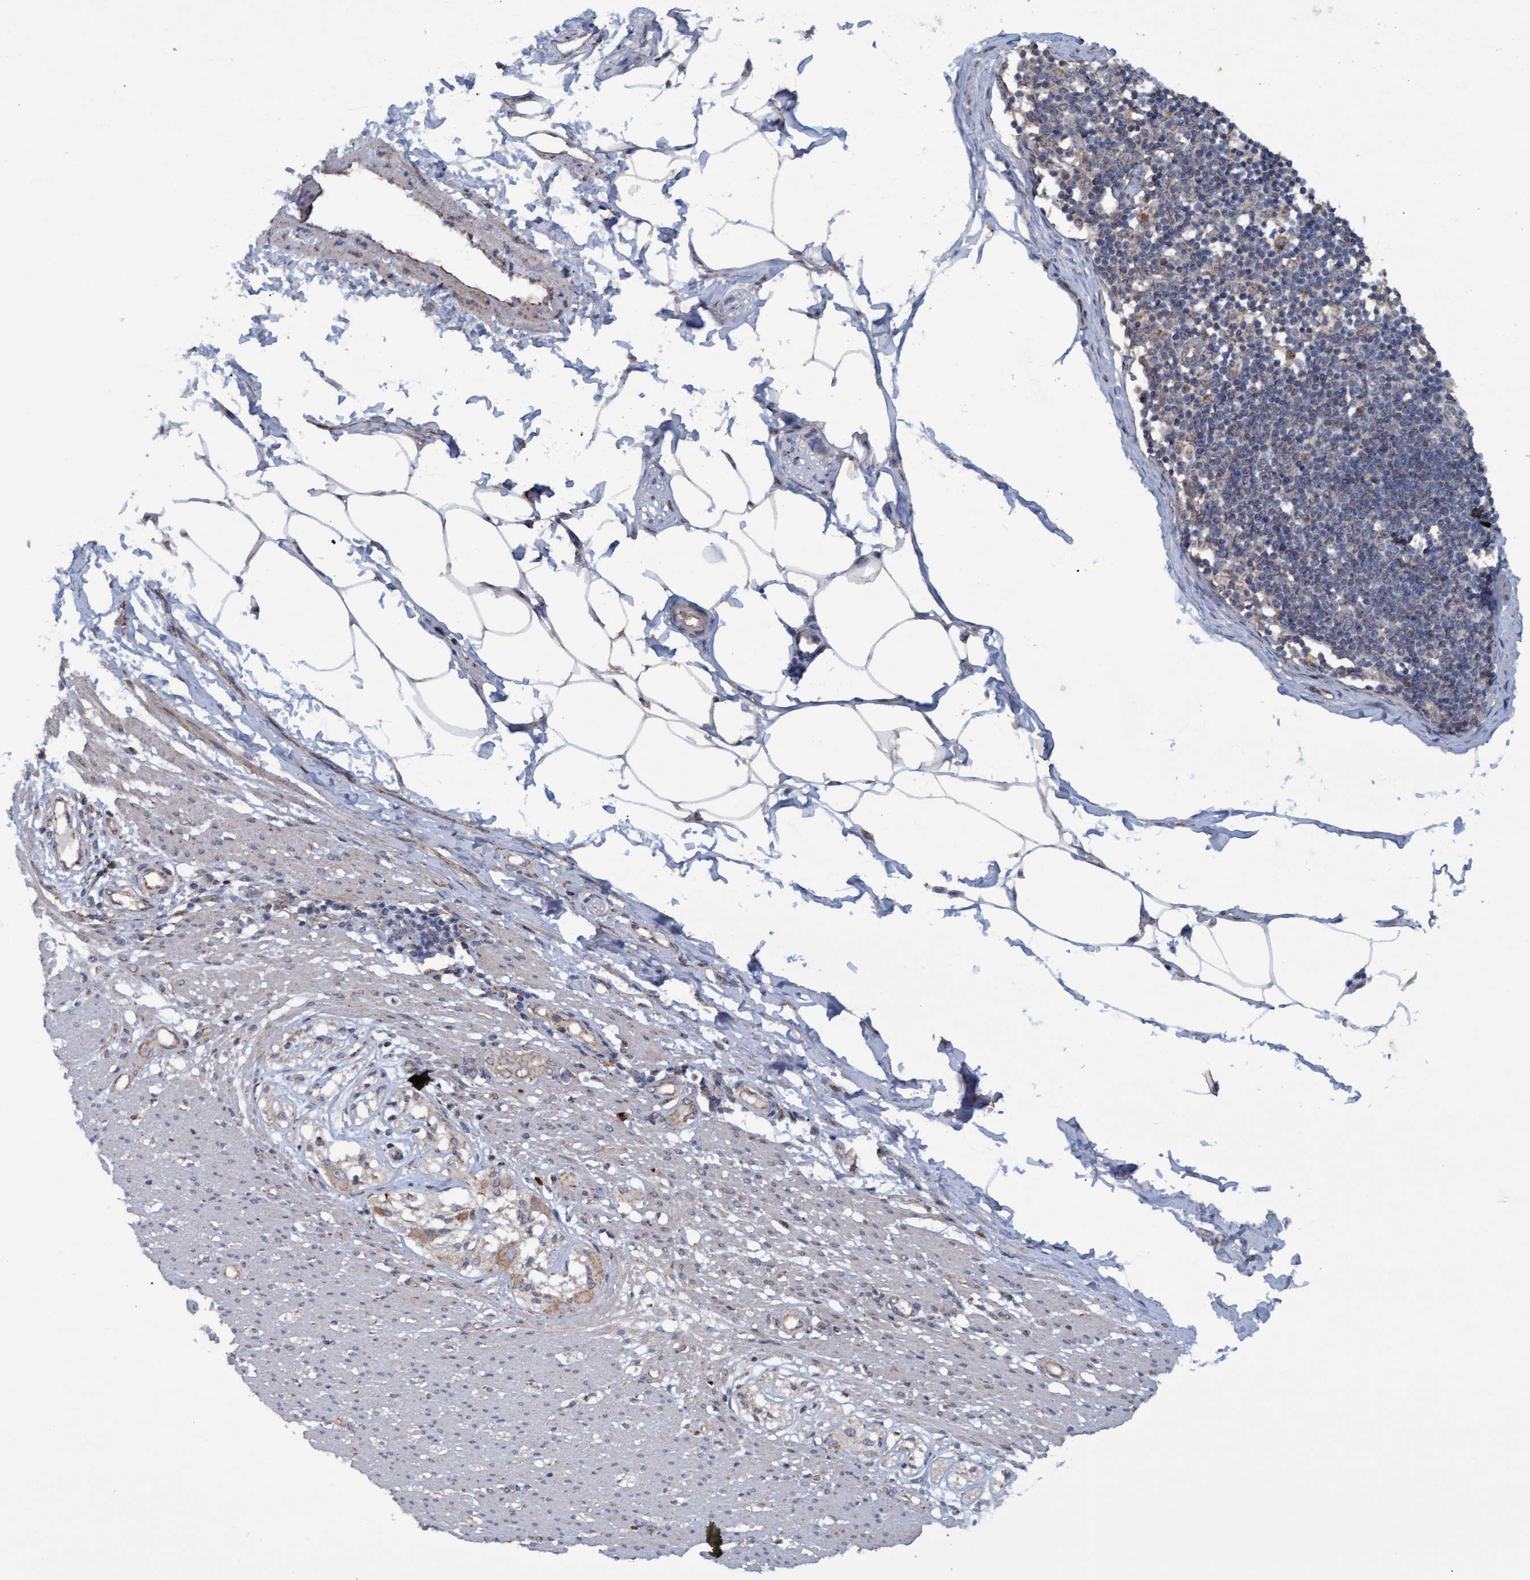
{"staining": {"intensity": "weak", "quantity": "<25%", "location": "cytoplasmic/membranous"}, "tissue": "smooth muscle", "cell_type": "Smooth muscle cells", "image_type": "normal", "snomed": [{"axis": "morphology", "description": "Normal tissue, NOS"}, {"axis": "morphology", "description": "Adenocarcinoma, NOS"}, {"axis": "topography", "description": "Colon"}, {"axis": "topography", "description": "Peripheral nerve tissue"}], "caption": "Immunohistochemistry (IHC) of normal smooth muscle demonstrates no positivity in smooth muscle cells.", "gene": "MGLL", "patient": {"sex": "male", "age": 14}}